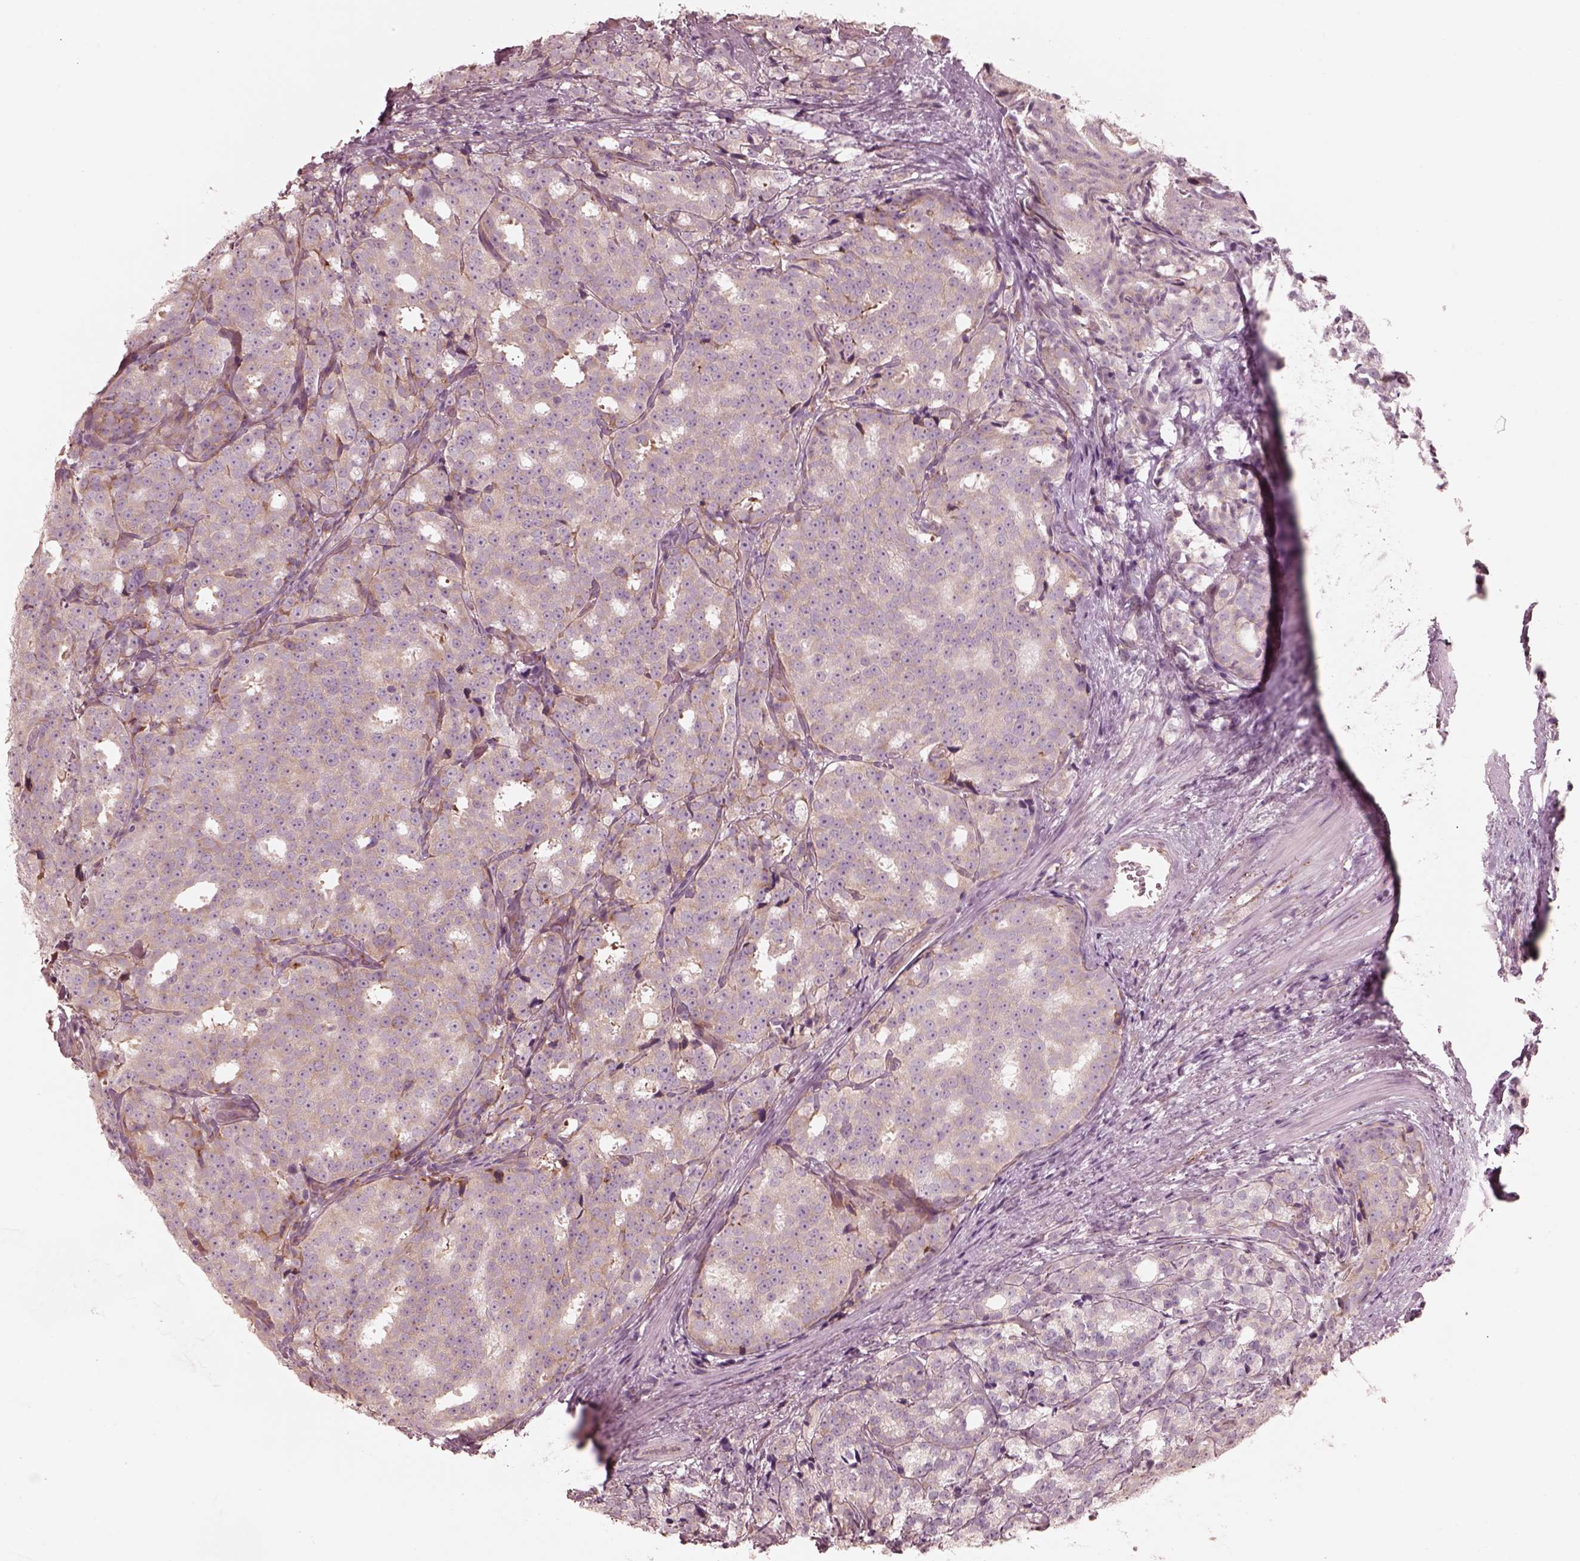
{"staining": {"intensity": "weak", "quantity": "25%-75%", "location": "cytoplasmic/membranous"}, "tissue": "prostate cancer", "cell_type": "Tumor cells", "image_type": "cancer", "snomed": [{"axis": "morphology", "description": "Adenocarcinoma, High grade"}, {"axis": "topography", "description": "Prostate"}], "caption": "Prostate cancer was stained to show a protein in brown. There is low levels of weak cytoplasmic/membranous expression in about 25%-75% of tumor cells.", "gene": "RAB3C", "patient": {"sex": "male", "age": 53}}